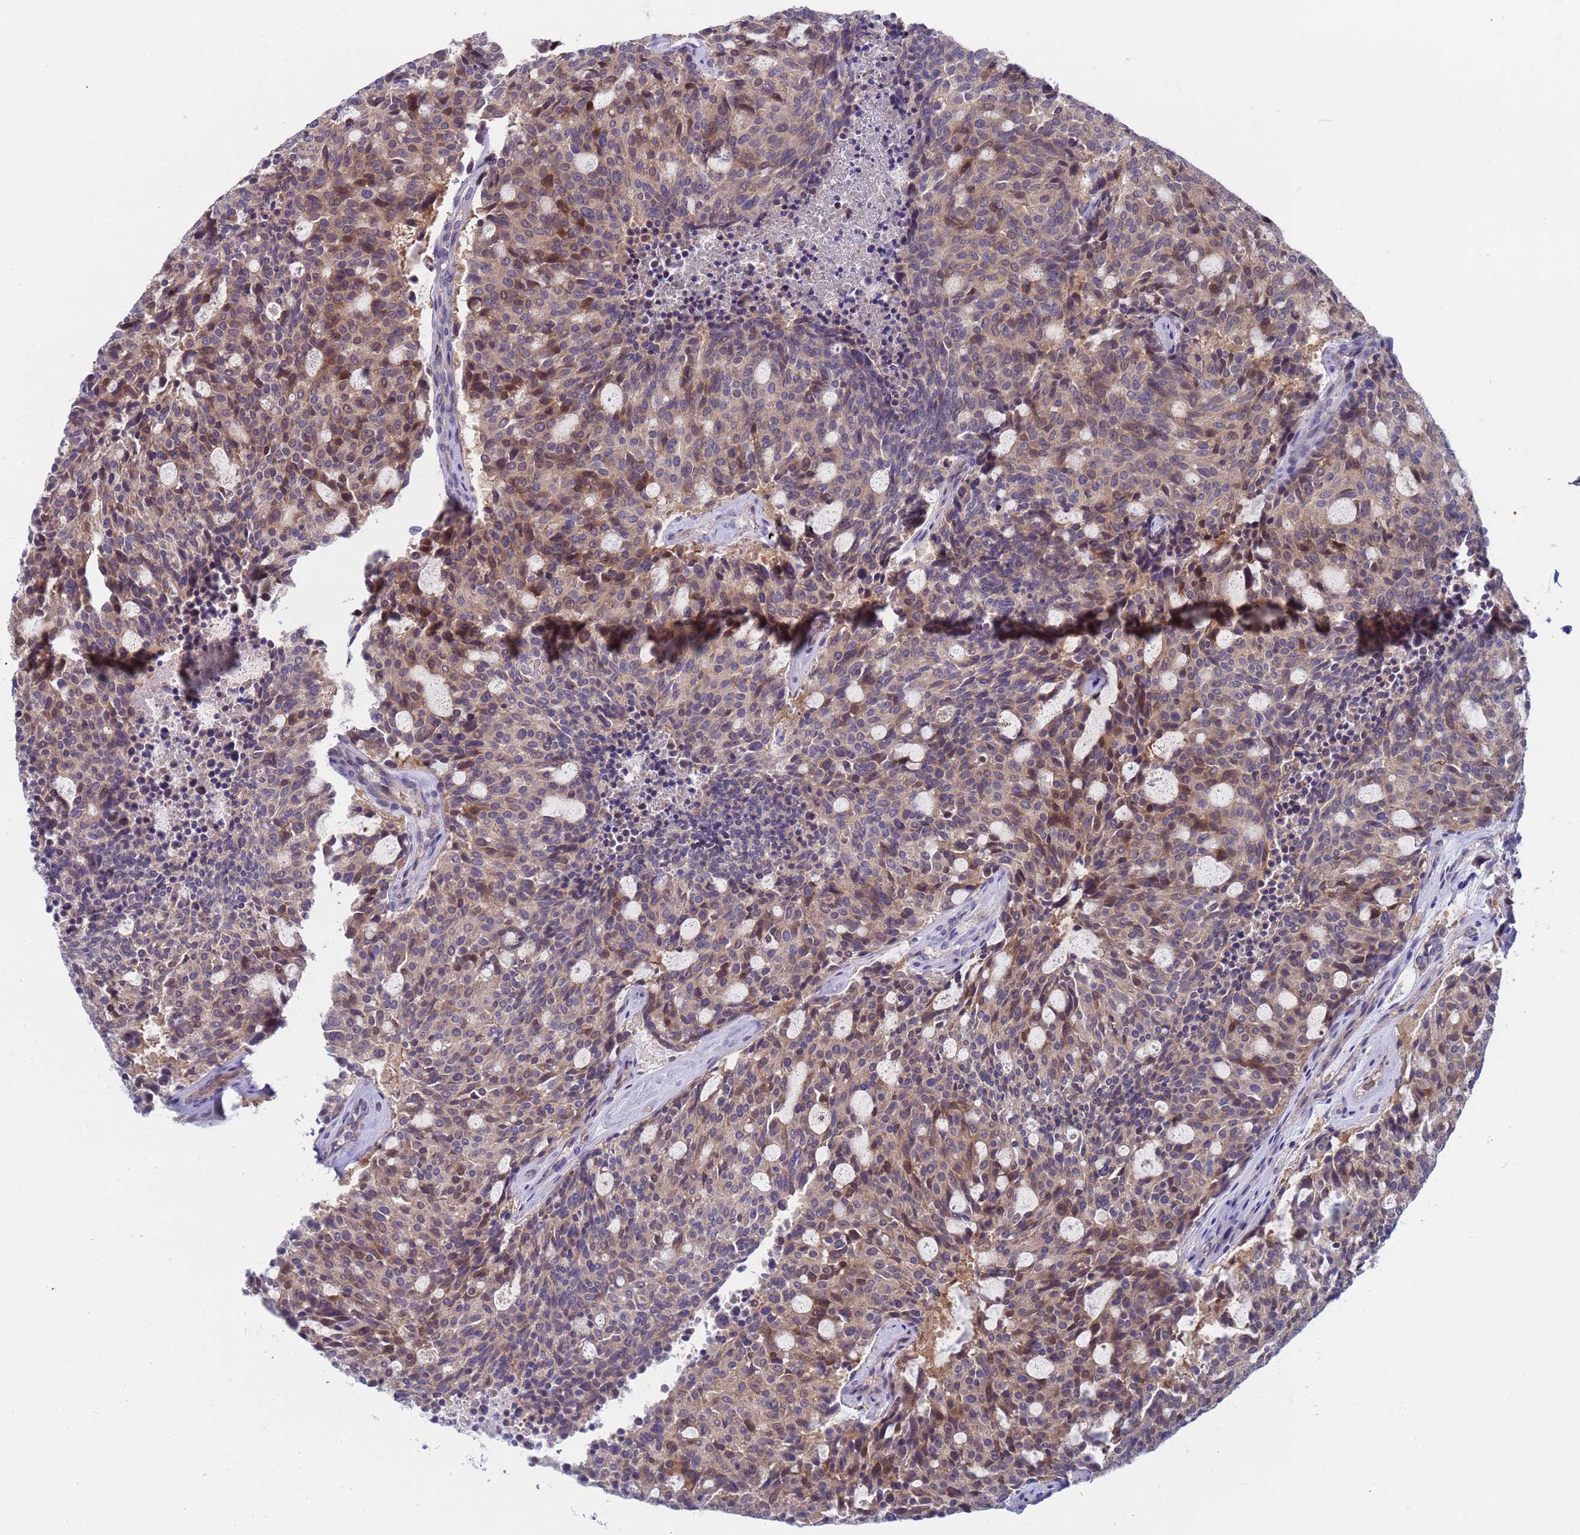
{"staining": {"intensity": "moderate", "quantity": "<25%", "location": "nuclear"}, "tissue": "carcinoid", "cell_type": "Tumor cells", "image_type": "cancer", "snomed": [{"axis": "morphology", "description": "Carcinoid, malignant, NOS"}, {"axis": "topography", "description": "Pancreas"}], "caption": "Protein expression analysis of human carcinoid (malignant) reveals moderate nuclear staining in about <25% of tumor cells.", "gene": "ENOSF1", "patient": {"sex": "female", "age": 54}}